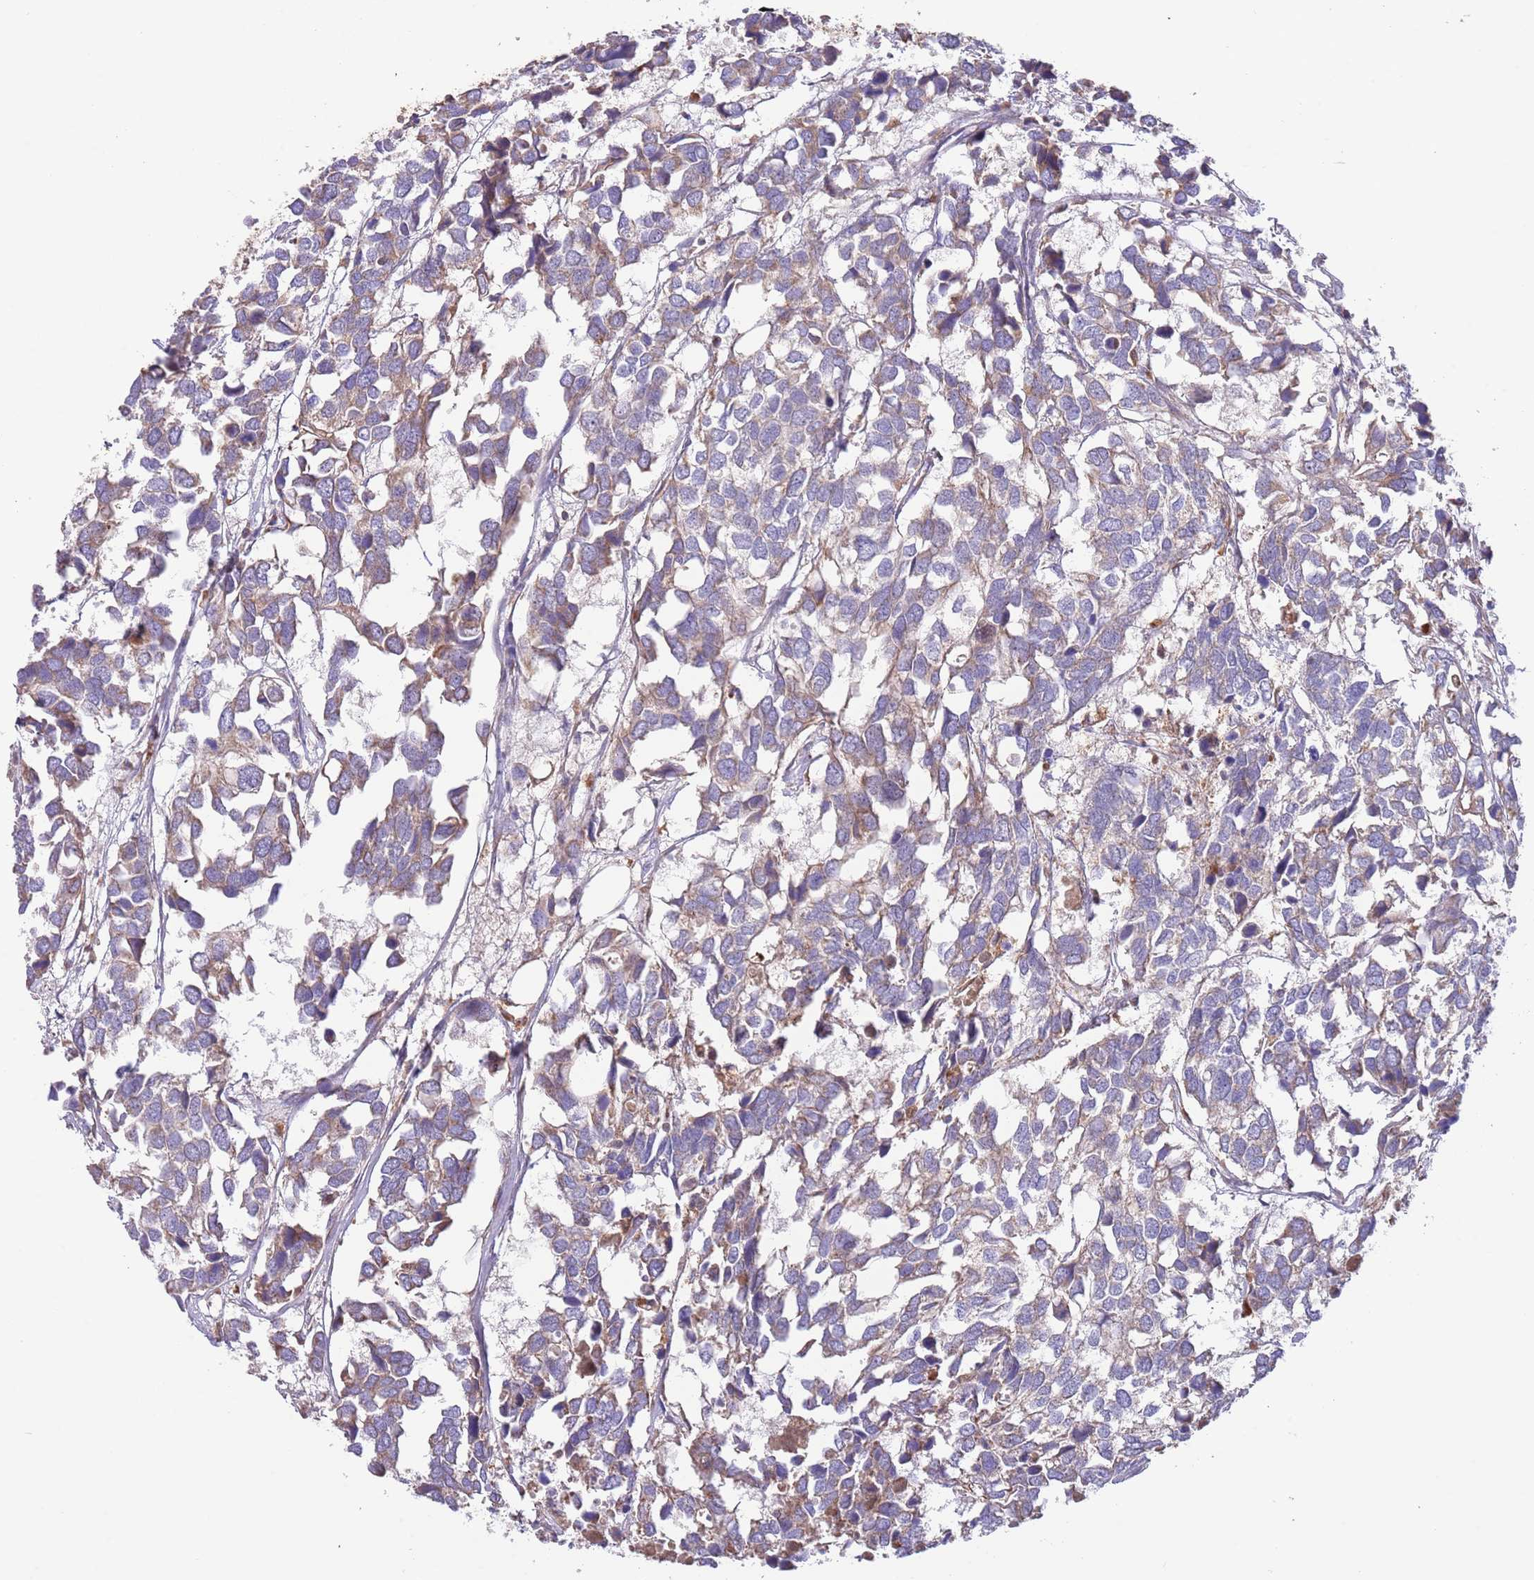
{"staining": {"intensity": "weak", "quantity": ">75%", "location": "cytoplasmic/membranous"}, "tissue": "breast cancer", "cell_type": "Tumor cells", "image_type": "cancer", "snomed": [{"axis": "morphology", "description": "Duct carcinoma"}, {"axis": "topography", "description": "Breast"}], "caption": "There is low levels of weak cytoplasmic/membranous positivity in tumor cells of breast cancer (invasive ductal carcinoma), as demonstrated by immunohistochemical staining (brown color).", "gene": "DNAJA3", "patient": {"sex": "female", "age": 83}}